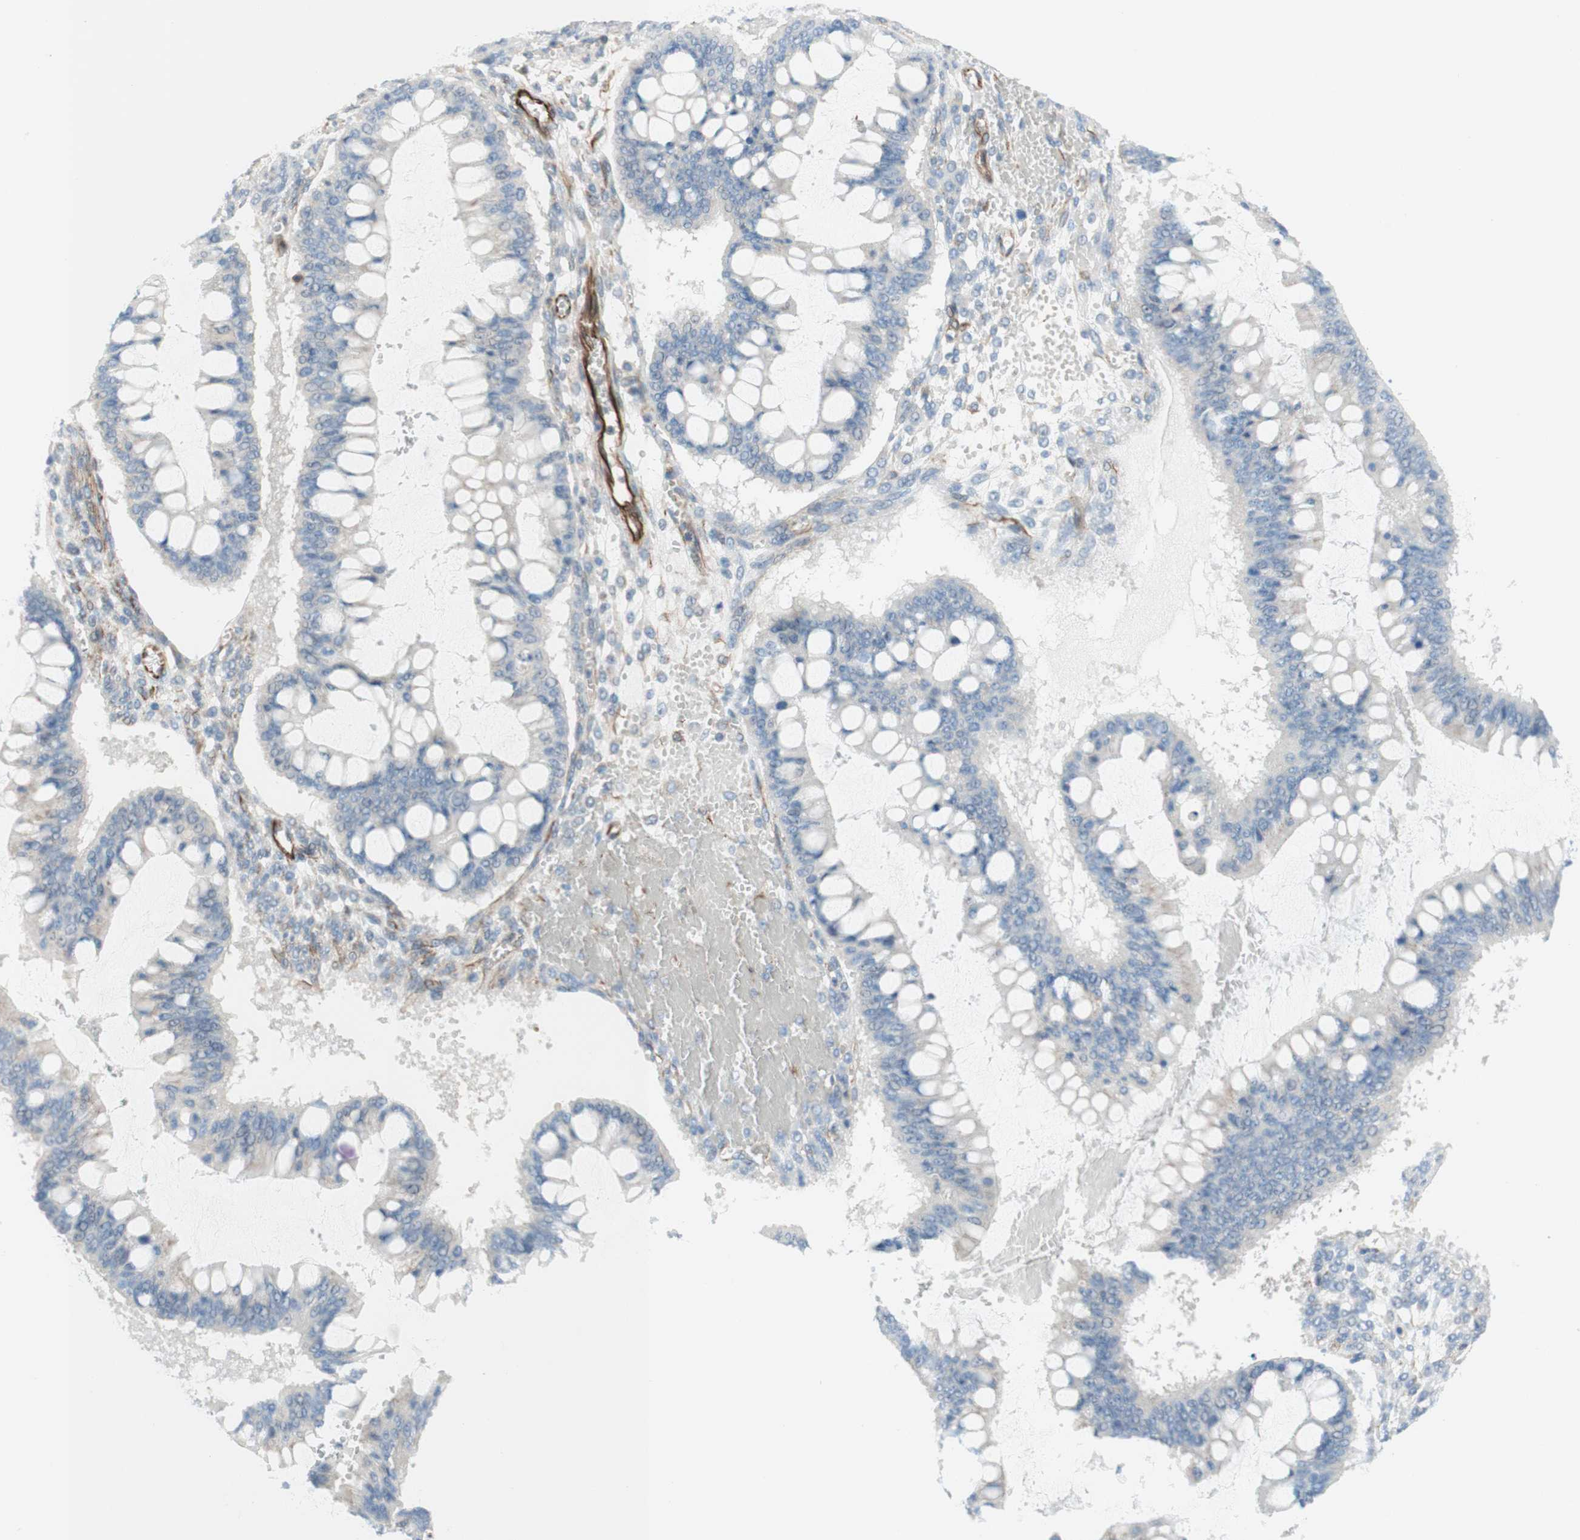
{"staining": {"intensity": "weak", "quantity": ">75%", "location": "cytoplasmic/membranous"}, "tissue": "ovarian cancer", "cell_type": "Tumor cells", "image_type": "cancer", "snomed": [{"axis": "morphology", "description": "Cystadenocarcinoma, mucinous, NOS"}, {"axis": "topography", "description": "Ovary"}], "caption": "Protein staining by immunohistochemistry reveals weak cytoplasmic/membranous staining in about >75% of tumor cells in ovarian cancer (mucinous cystadenocarcinoma).", "gene": "POU2AF1", "patient": {"sex": "female", "age": 73}}